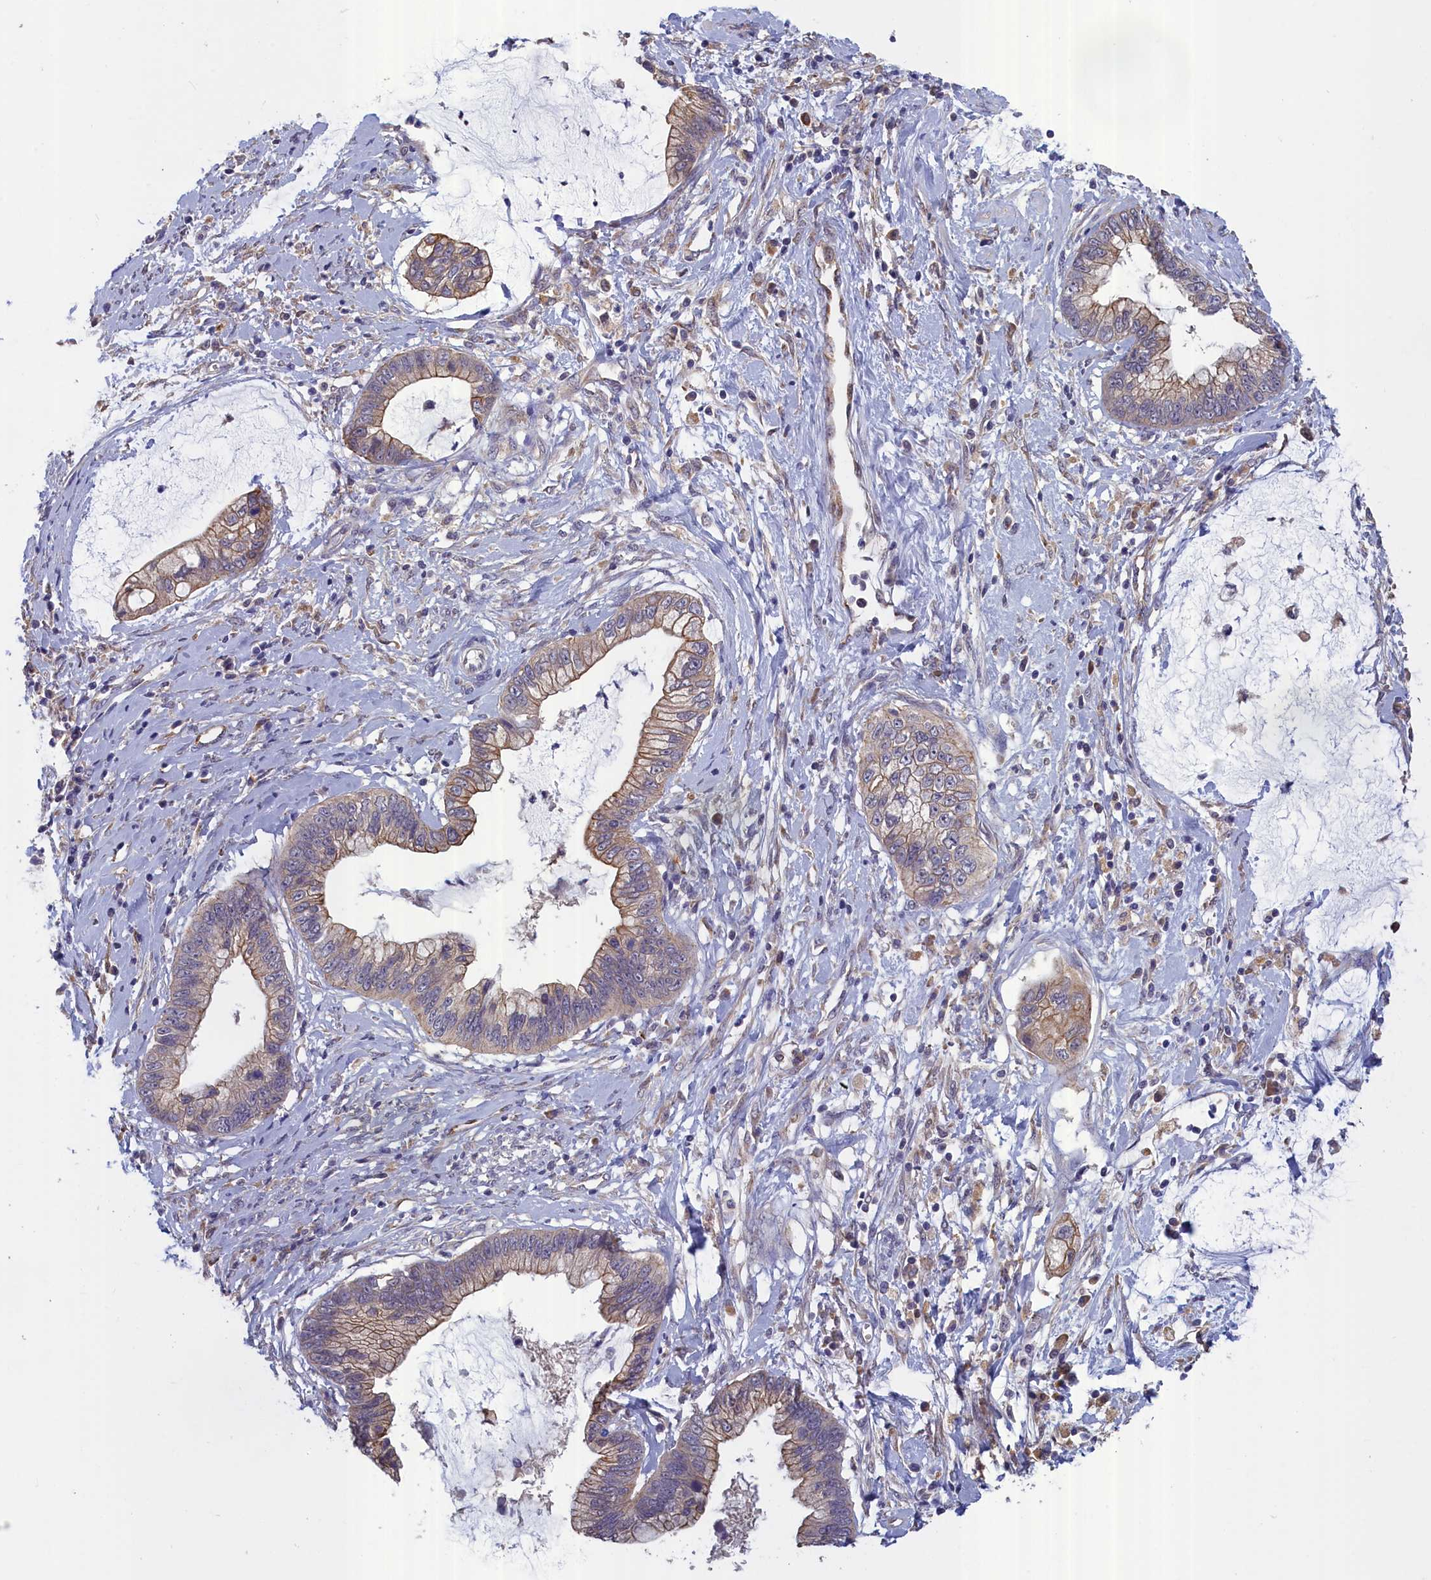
{"staining": {"intensity": "moderate", "quantity": "25%-75%", "location": "cytoplasmic/membranous"}, "tissue": "cervical cancer", "cell_type": "Tumor cells", "image_type": "cancer", "snomed": [{"axis": "morphology", "description": "Adenocarcinoma, NOS"}, {"axis": "topography", "description": "Cervix"}], "caption": "Protein positivity by immunohistochemistry shows moderate cytoplasmic/membranous staining in about 25%-75% of tumor cells in cervical cancer (adenocarcinoma). The staining was performed using DAB, with brown indicating positive protein expression. Nuclei are stained blue with hematoxylin.", "gene": "COL19A1", "patient": {"sex": "female", "age": 44}}